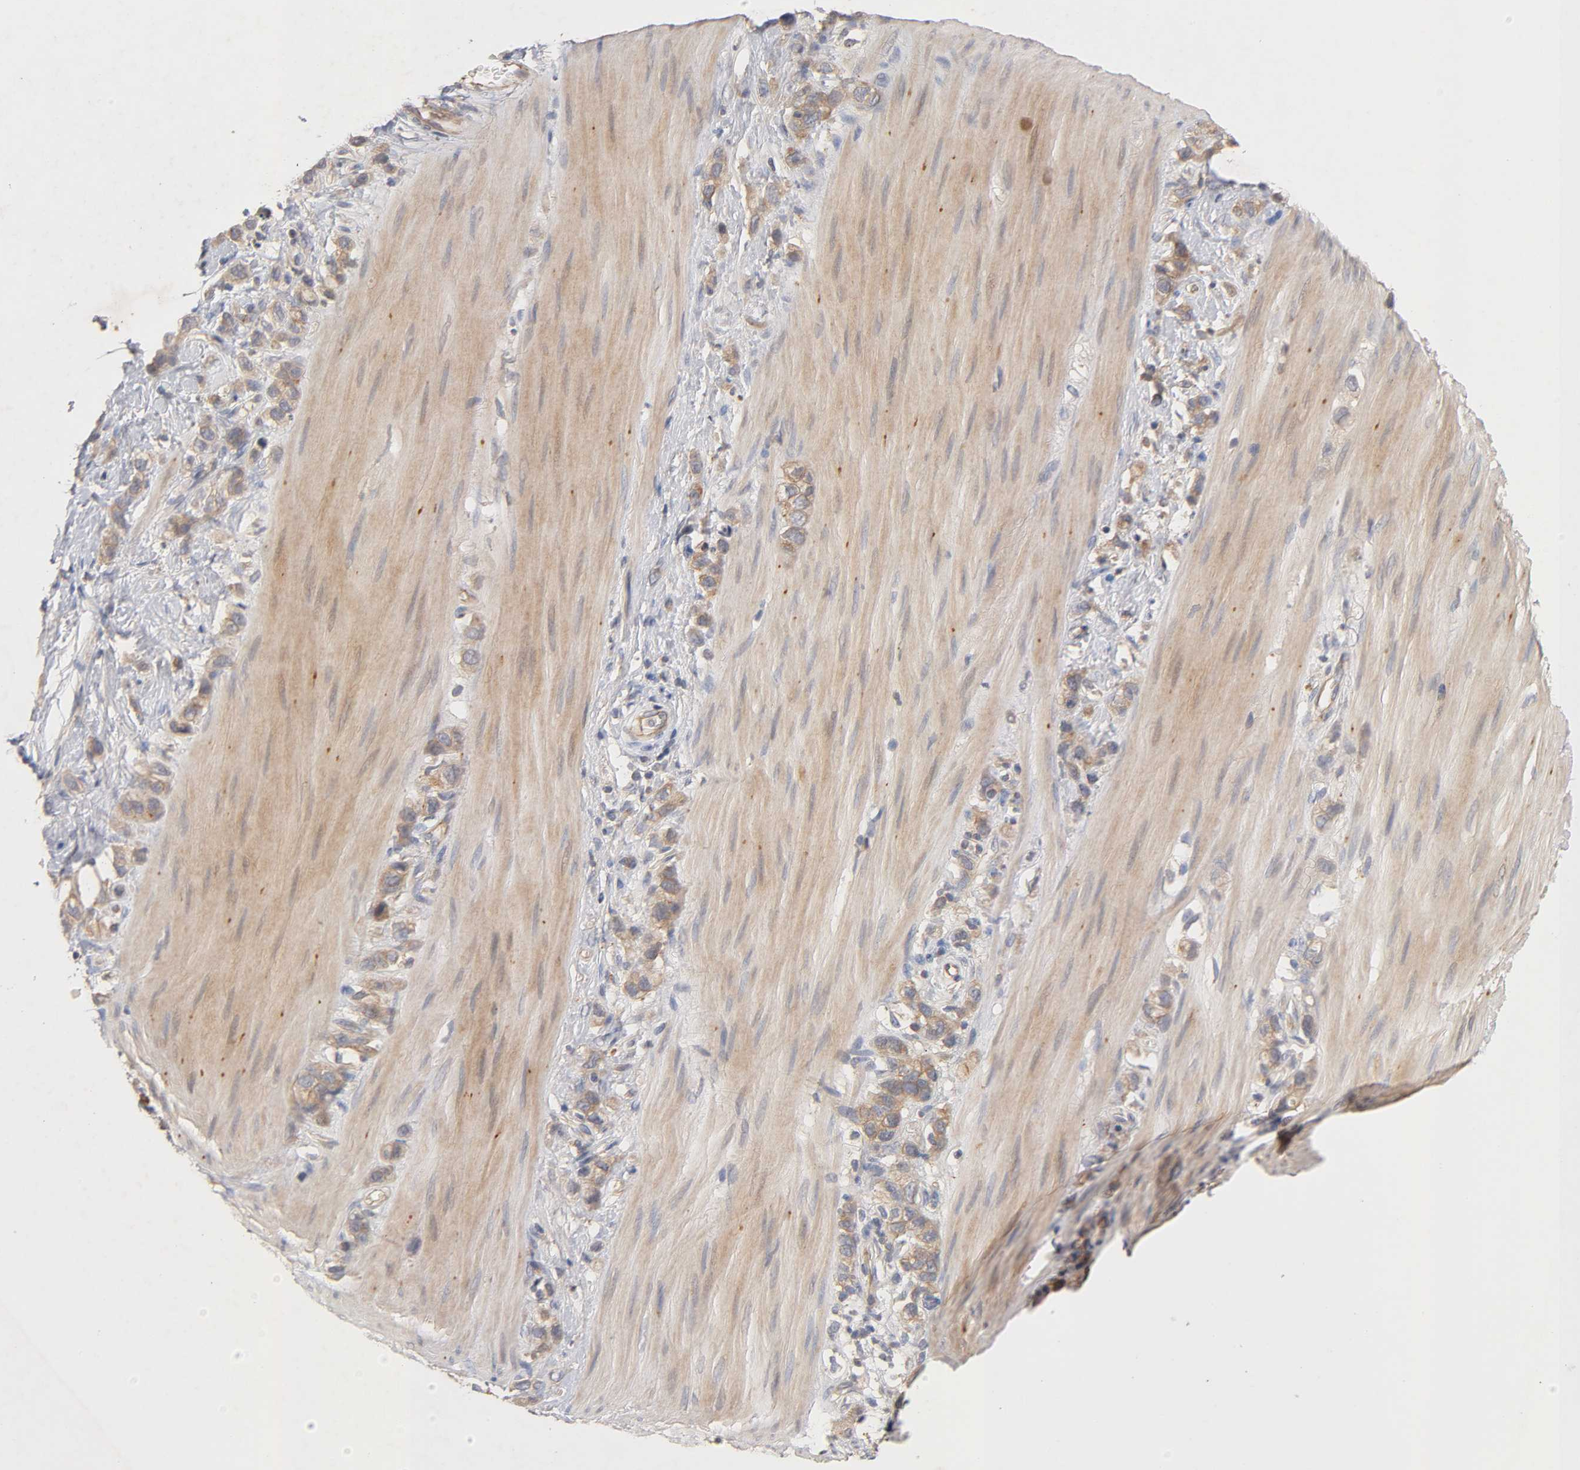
{"staining": {"intensity": "moderate", "quantity": ">75%", "location": "cytoplasmic/membranous"}, "tissue": "stomach cancer", "cell_type": "Tumor cells", "image_type": "cancer", "snomed": [{"axis": "morphology", "description": "Normal tissue, NOS"}, {"axis": "morphology", "description": "Adenocarcinoma, NOS"}, {"axis": "morphology", "description": "Adenocarcinoma, High grade"}, {"axis": "topography", "description": "Stomach, upper"}, {"axis": "topography", "description": "Stomach"}], "caption": "Immunohistochemical staining of stomach cancer (high-grade adenocarcinoma) exhibits medium levels of moderate cytoplasmic/membranous protein staining in about >75% of tumor cells.", "gene": "PDZD11", "patient": {"sex": "female", "age": 65}}